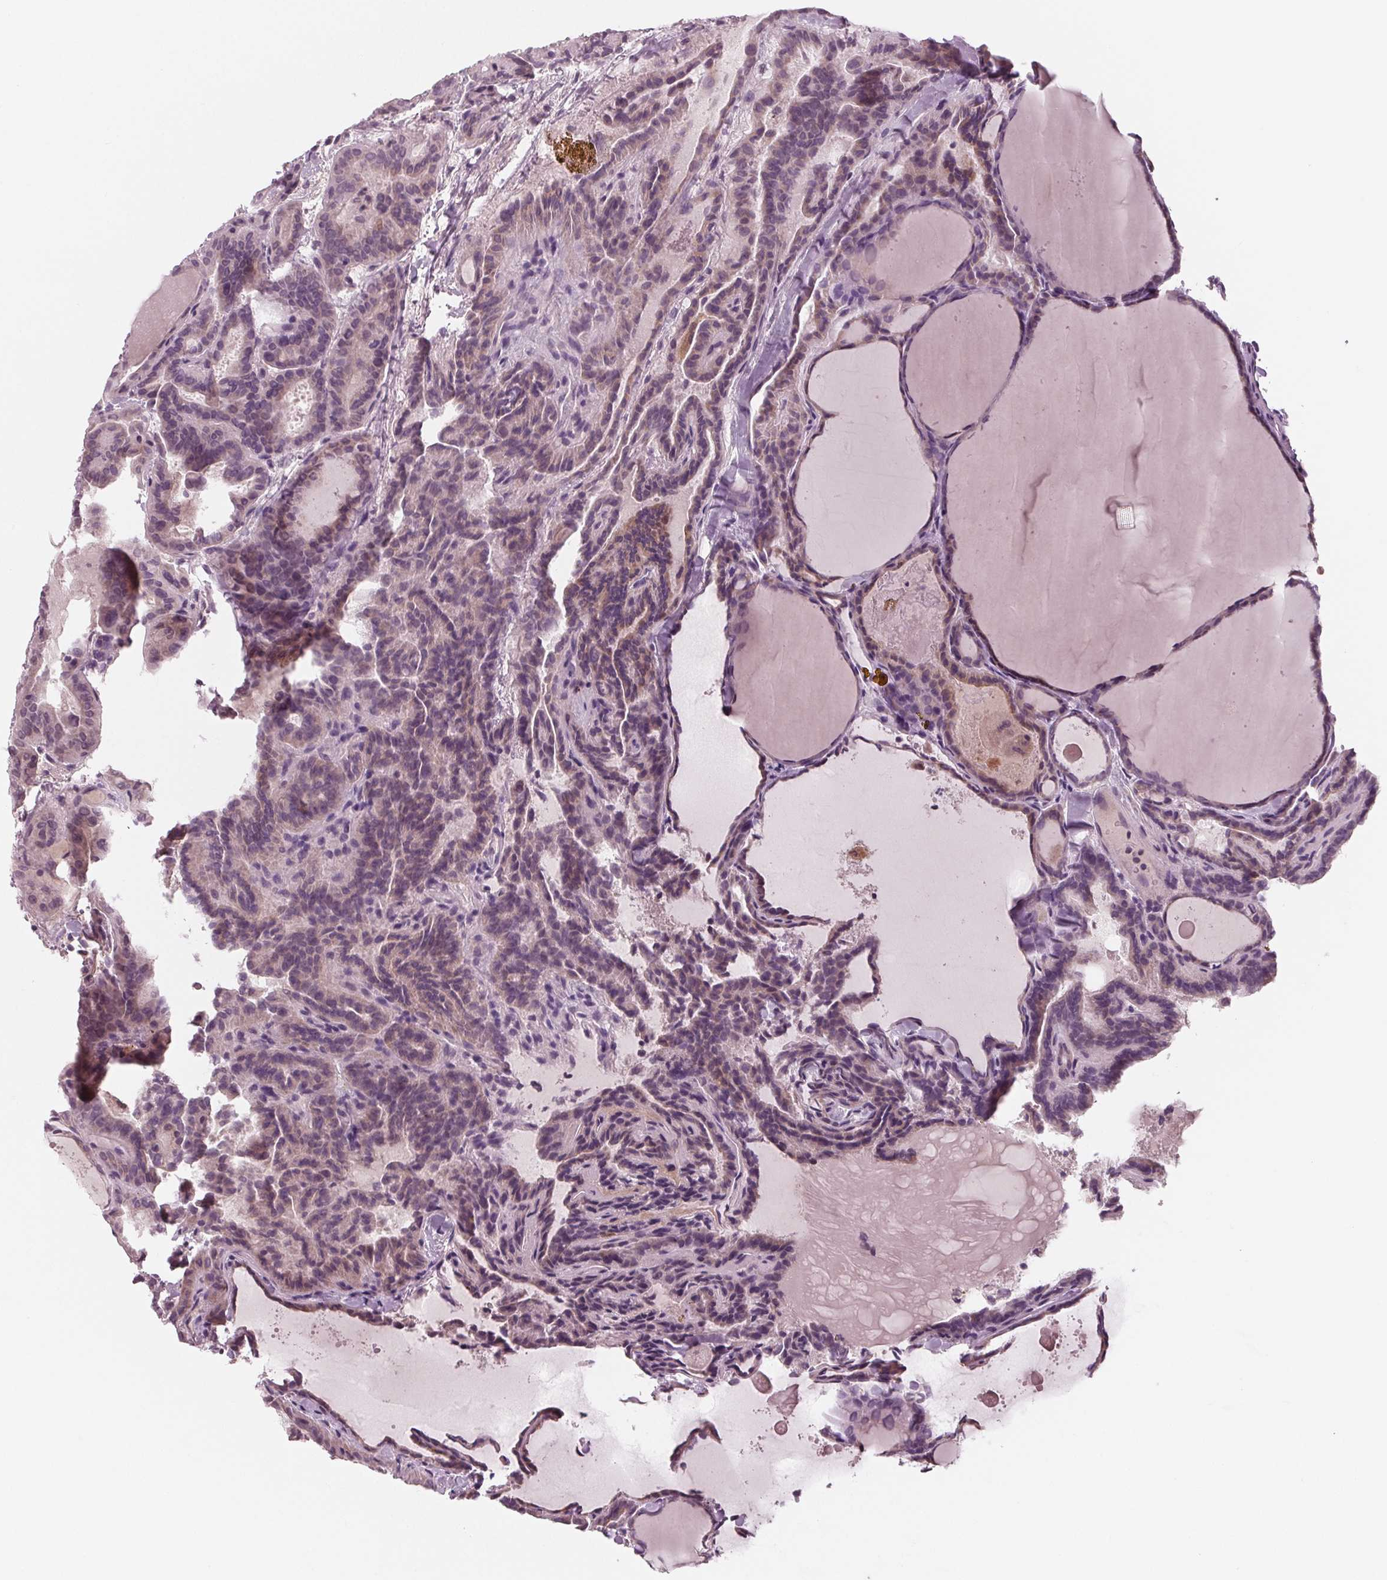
{"staining": {"intensity": "weak", "quantity": ">75%", "location": "cytoplasmic/membranous"}, "tissue": "thyroid cancer", "cell_type": "Tumor cells", "image_type": "cancer", "snomed": [{"axis": "morphology", "description": "Papillary adenocarcinoma, NOS"}, {"axis": "topography", "description": "Thyroid gland"}], "caption": "Immunohistochemical staining of thyroid cancer (papillary adenocarcinoma) displays low levels of weak cytoplasmic/membranous protein expression in about >75% of tumor cells. The staining was performed using DAB to visualize the protein expression in brown, while the nuclei were stained in blue with hematoxylin (Magnification: 20x).", "gene": "ARHGAP25", "patient": {"sex": "female", "age": 46}}